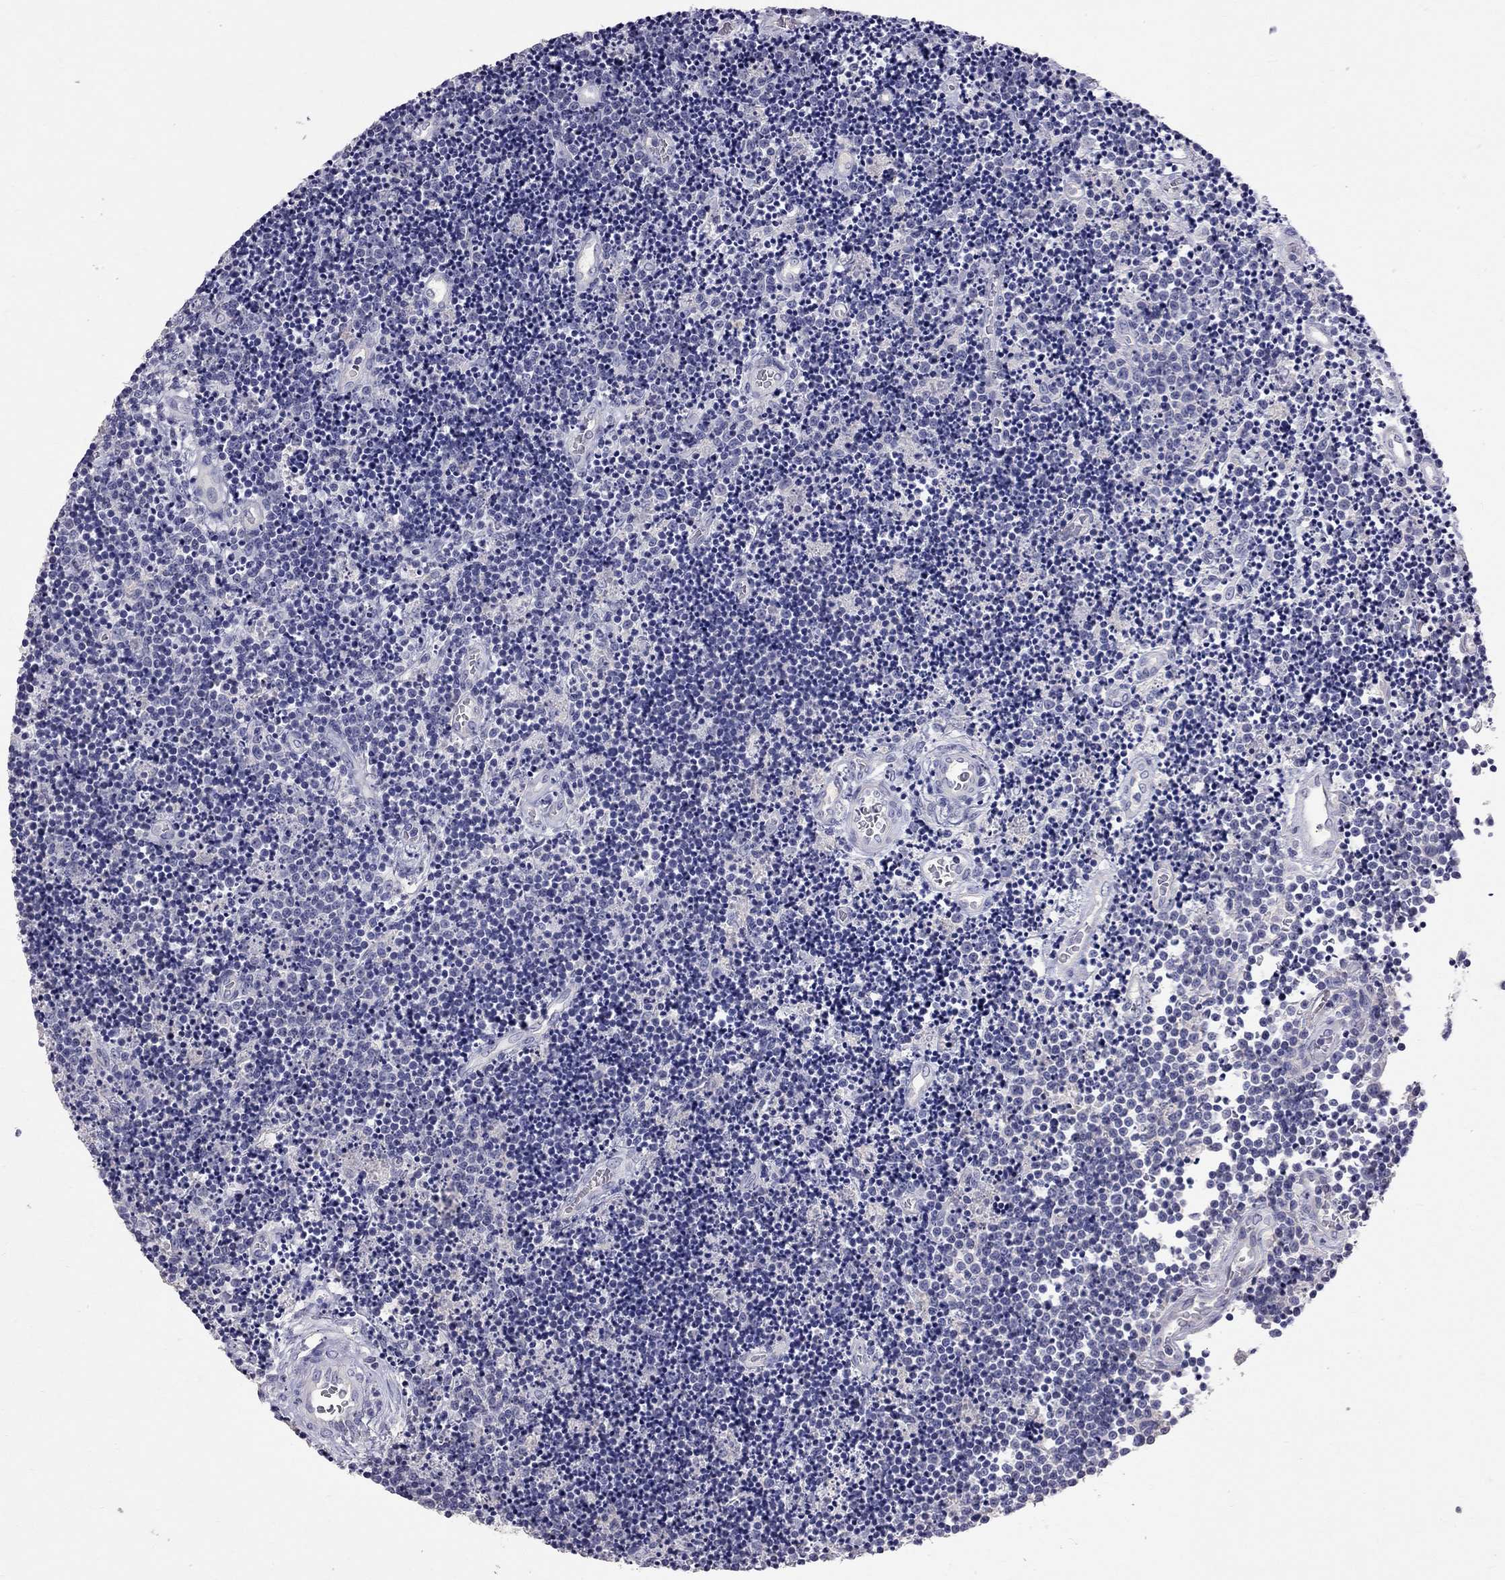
{"staining": {"intensity": "negative", "quantity": "none", "location": "none"}, "tissue": "lymphoma", "cell_type": "Tumor cells", "image_type": "cancer", "snomed": [{"axis": "morphology", "description": "Malignant lymphoma, non-Hodgkin's type, Low grade"}, {"axis": "topography", "description": "Brain"}], "caption": "This photomicrograph is of malignant lymphoma, non-Hodgkin's type (low-grade) stained with immunohistochemistry (IHC) to label a protein in brown with the nuclei are counter-stained blue. There is no staining in tumor cells.", "gene": "CFAP91", "patient": {"sex": "female", "age": 66}}